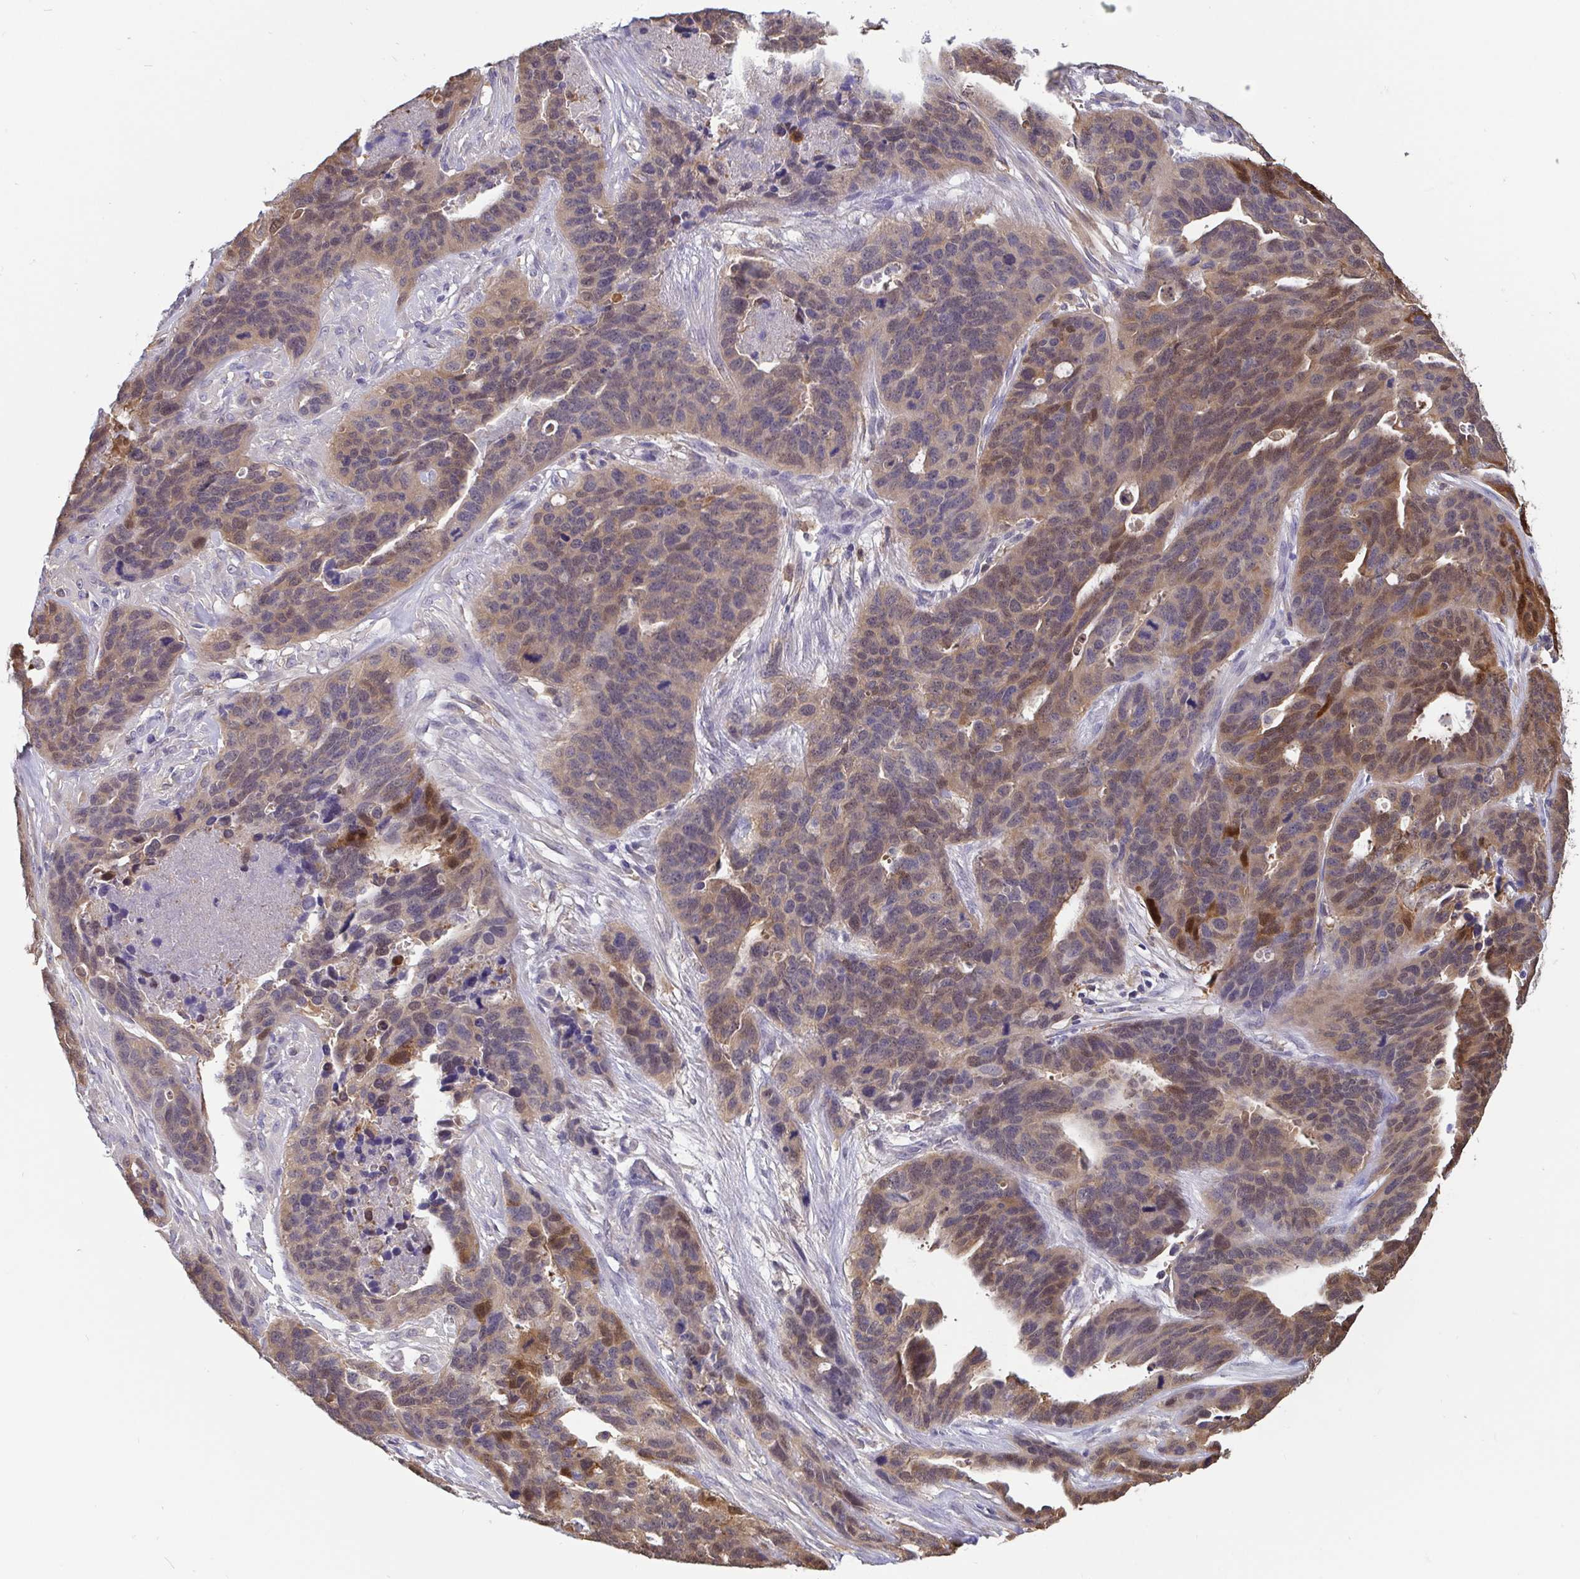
{"staining": {"intensity": "weak", "quantity": "25%-75%", "location": "cytoplasmic/membranous,nuclear"}, "tissue": "ovarian cancer", "cell_type": "Tumor cells", "image_type": "cancer", "snomed": [{"axis": "morphology", "description": "Cystadenocarcinoma, serous, NOS"}, {"axis": "topography", "description": "Ovary"}], "caption": "A photomicrograph of human serous cystadenocarcinoma (ovarian) stained for a protein demonstrates weak cytoplasmic/membranous and nuclear brown staining in tumor cells.", "gene": "IDH1", "patient": {"sex": "female", "age": 64}}